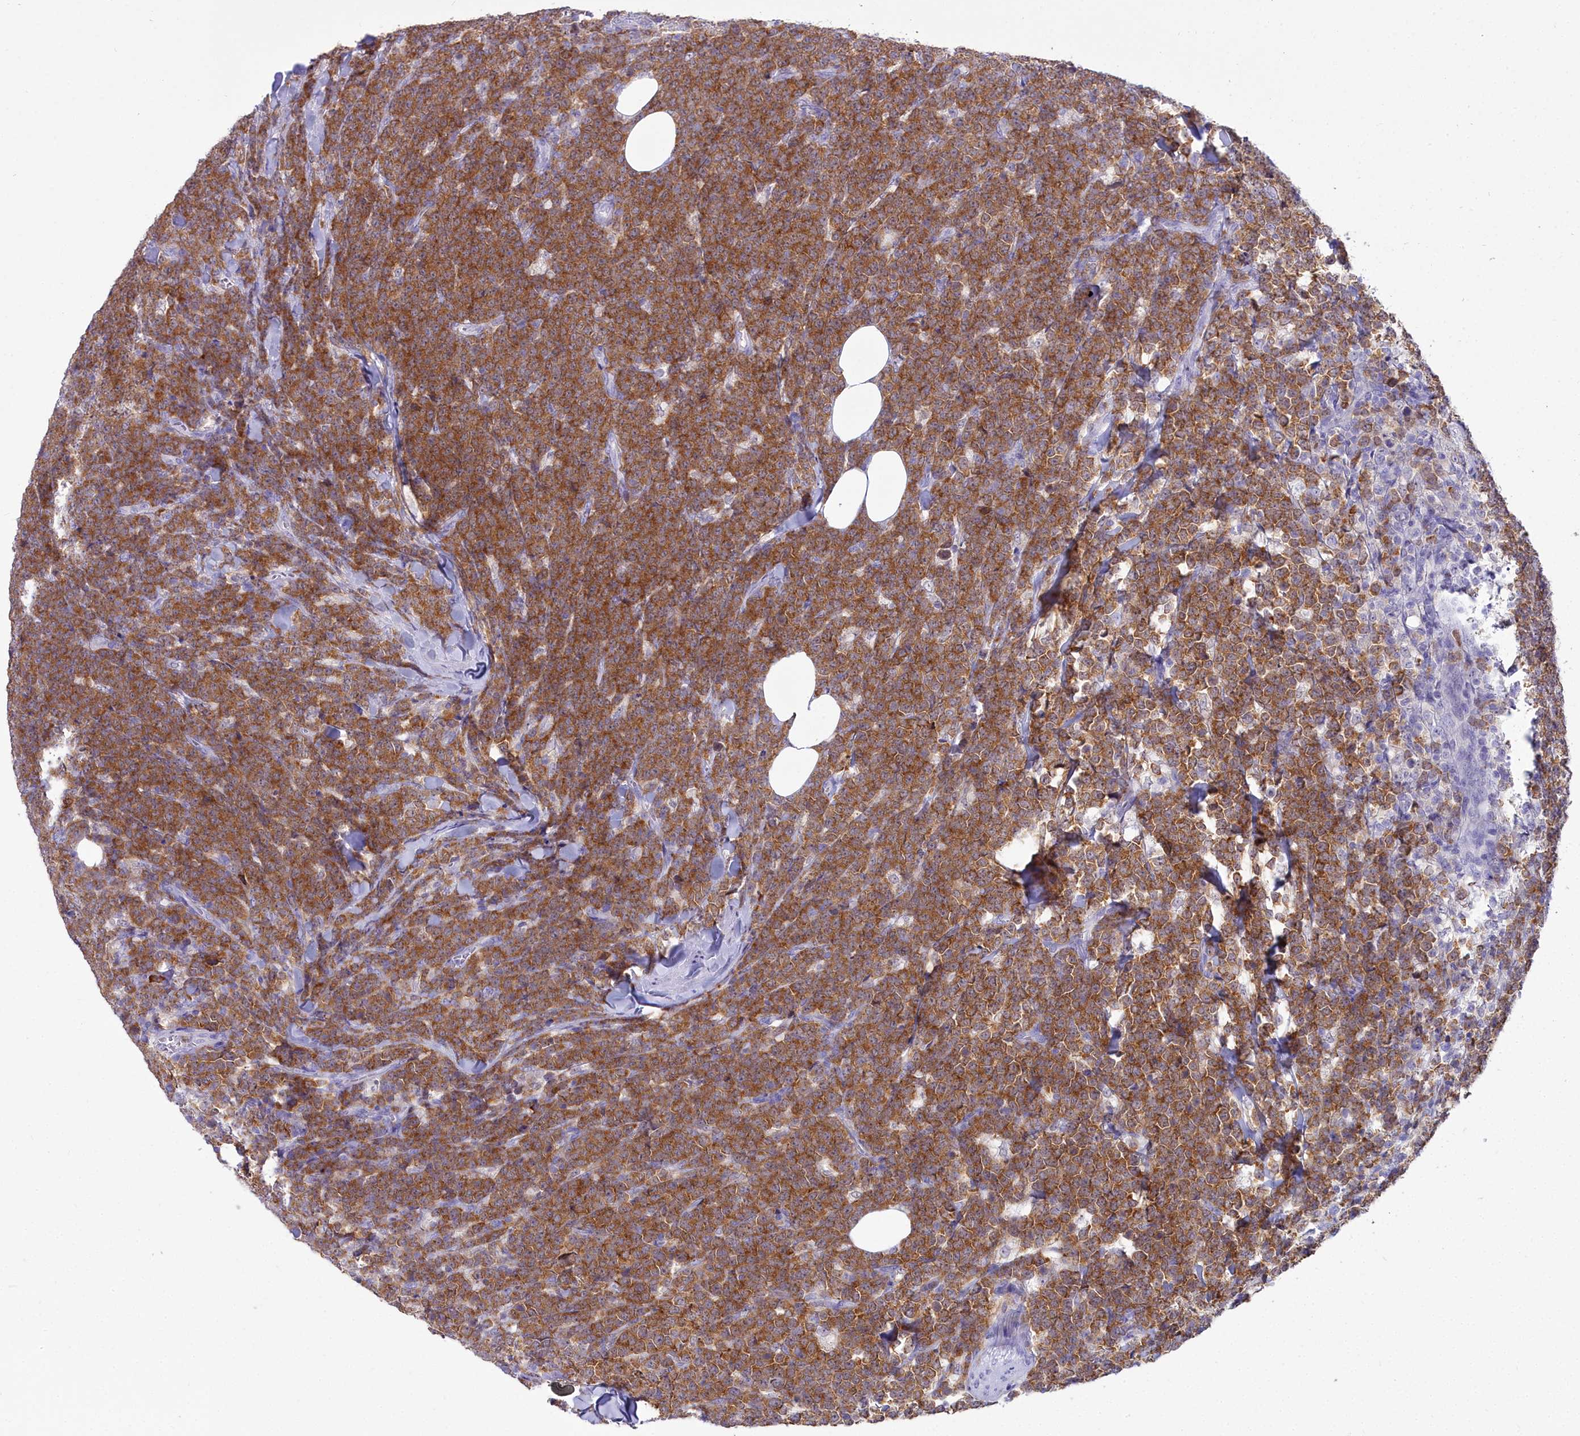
{"staining": {"intensity": "moderate", "quantity": ">75%", "location": "cytoplasmic/membranous"}, "tissue": "lymphoma", "cell_type": "Tumor cells", "image_type": "cancer", "snomed": [{"axis": "morphology", "description": "Malignant lymphoma, non-Hodgkin's type, High grade"}, {"axis": "topography", "description": "Small intestine"}], "caption": "A brown stain shows moderate cytoplasmic/membranous staining of a protein in human high-grade malignant lymphoma, non-Hodgkin's type tumor cells. (brown staining indicates protein expression, while blue staining denotes nuclei).", "gene": "BLNK", "patient": {"sex": "male", "age": 8}}